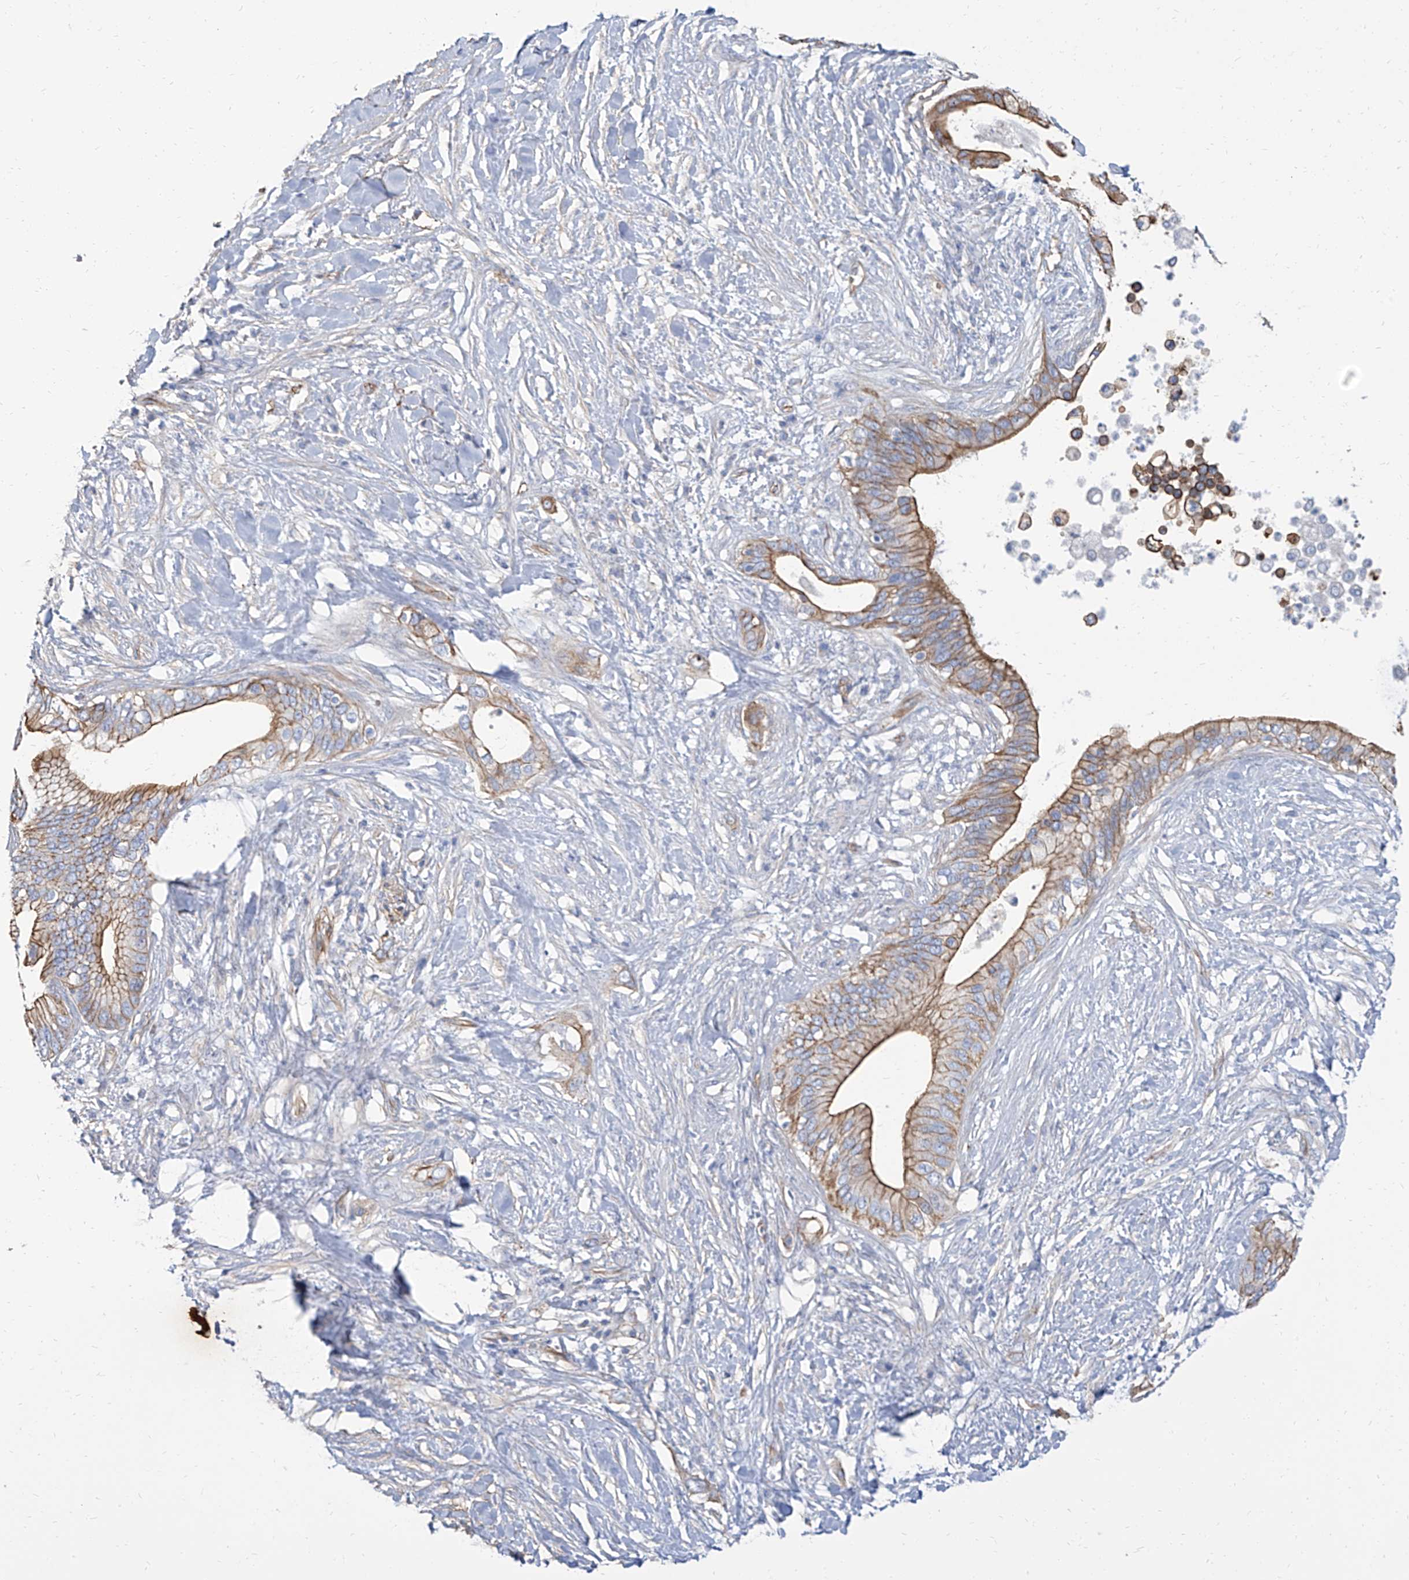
{"staining": {"intensity": "strong", "quantity": ">75%", "location": "cytoplasmic/membranous"}, "tissue": "pancreatic cancer", "cell_type": "Tumor cells", "image_type": "cancer", "snomed": [{"axis": "morphology", "description": "Normal tissue, NOS"}, {"axis": "morphology", "description": "Adenocarcinoma, NOS"}, {"axis": "topography", "description": "Pancreas"}, {"axis": "topography", "description": "Peripheral nerve tissue"}], "caption": "Protein analysis of pancreatic adenocarcinoma tissue shows strong cytoplasmic/membranous expression in approximately >75% of tumor cells.", "gene": "TXLNB", "patient": {"sex": "male", "age": 59}}